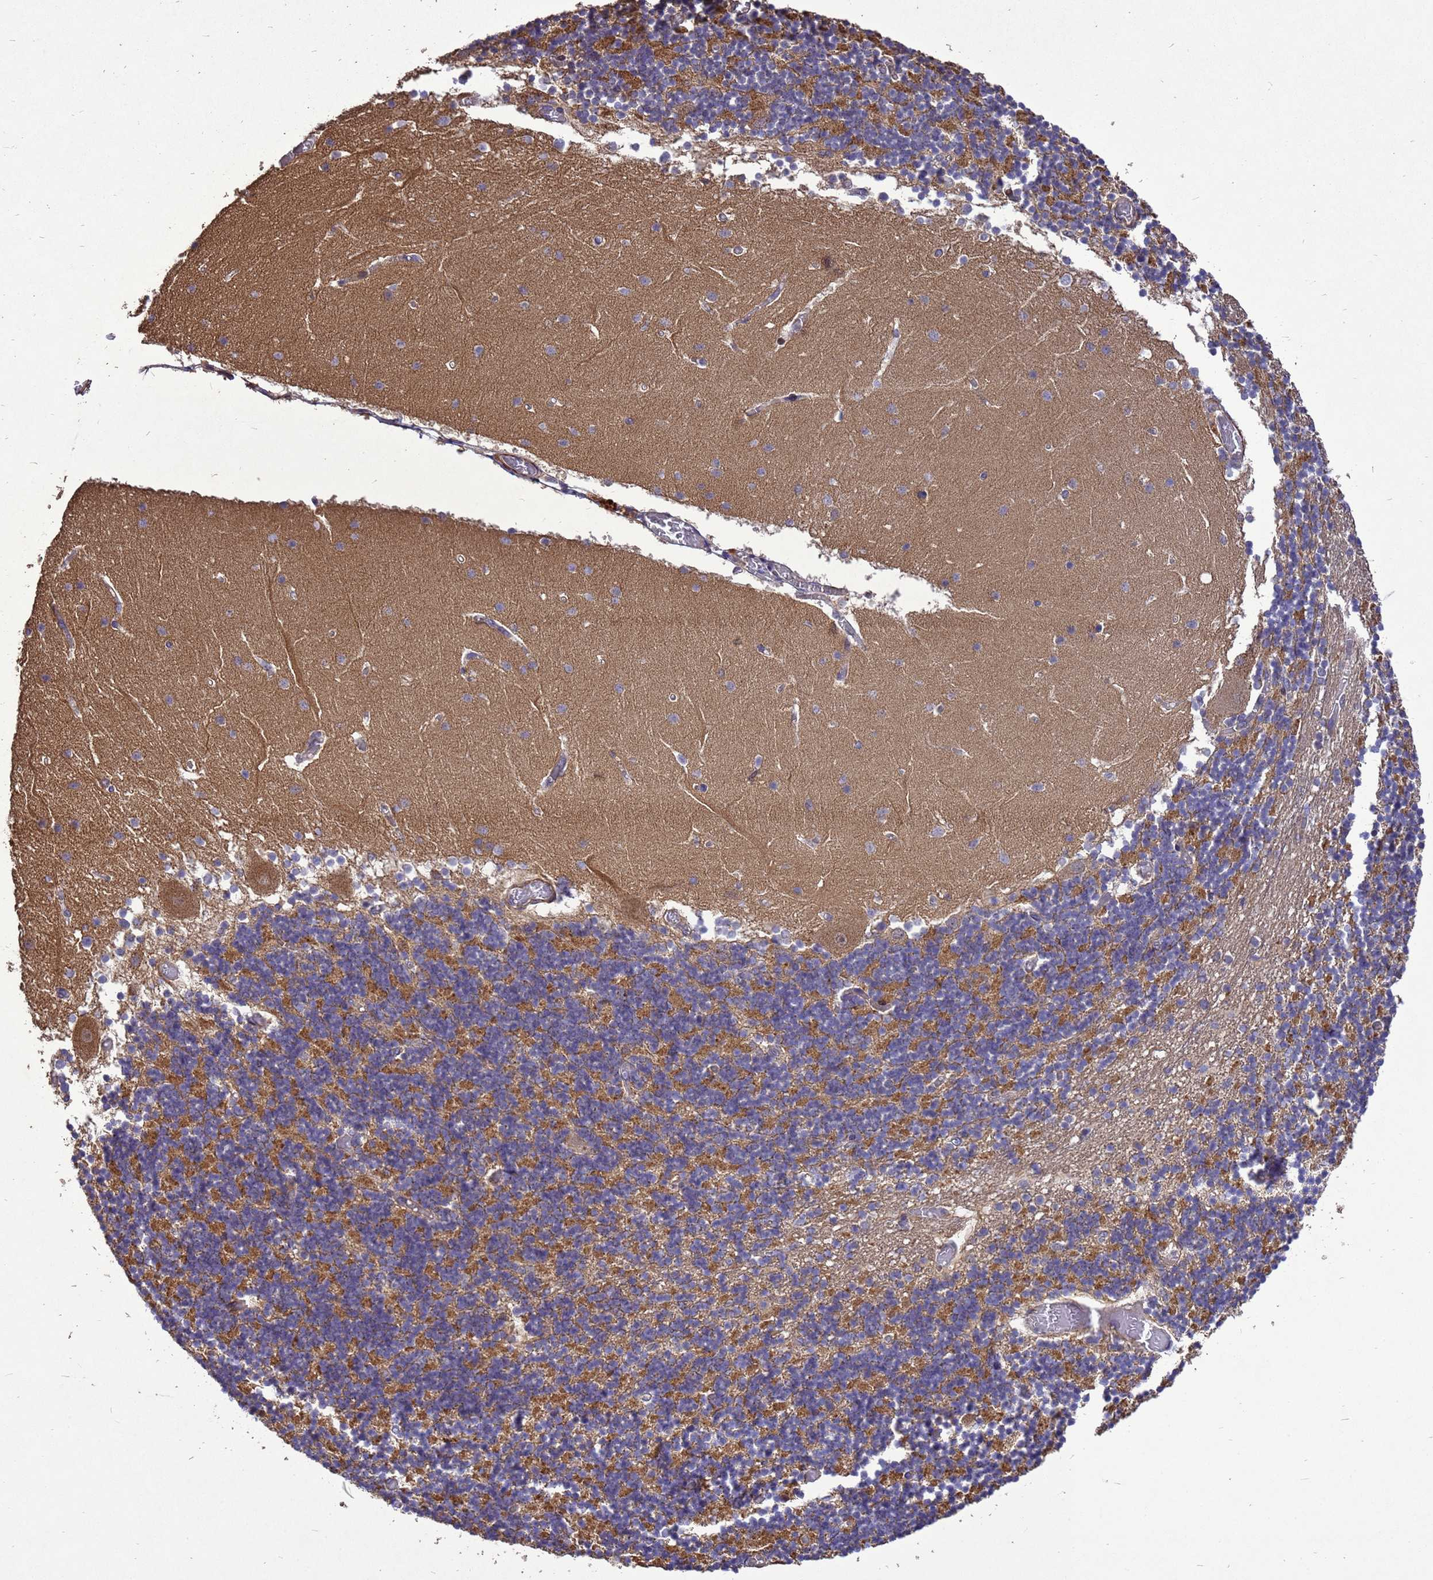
{"staining": {"intensity": "moderate", "quantity": "25%-75%", "location": "cytoplasmic/membranous"}, "tissue": "cerebellum", "cell_type": "Cells in granular layer", "image_type": "normal", "snomed": [{"axis": "morphology", "description": "Normal tissue, NOS"}, {"axis": "topography", "description": "Cerebellum"}], "caption": "Cells in granular layer demonstrate medium levels of moderate cytoplasmic/membranous positivity in about 25%-75% of cells in unremarkable human cerebellum.", "gene": "RSPRY1", "patient": {"sex": "female", "age": 28}}